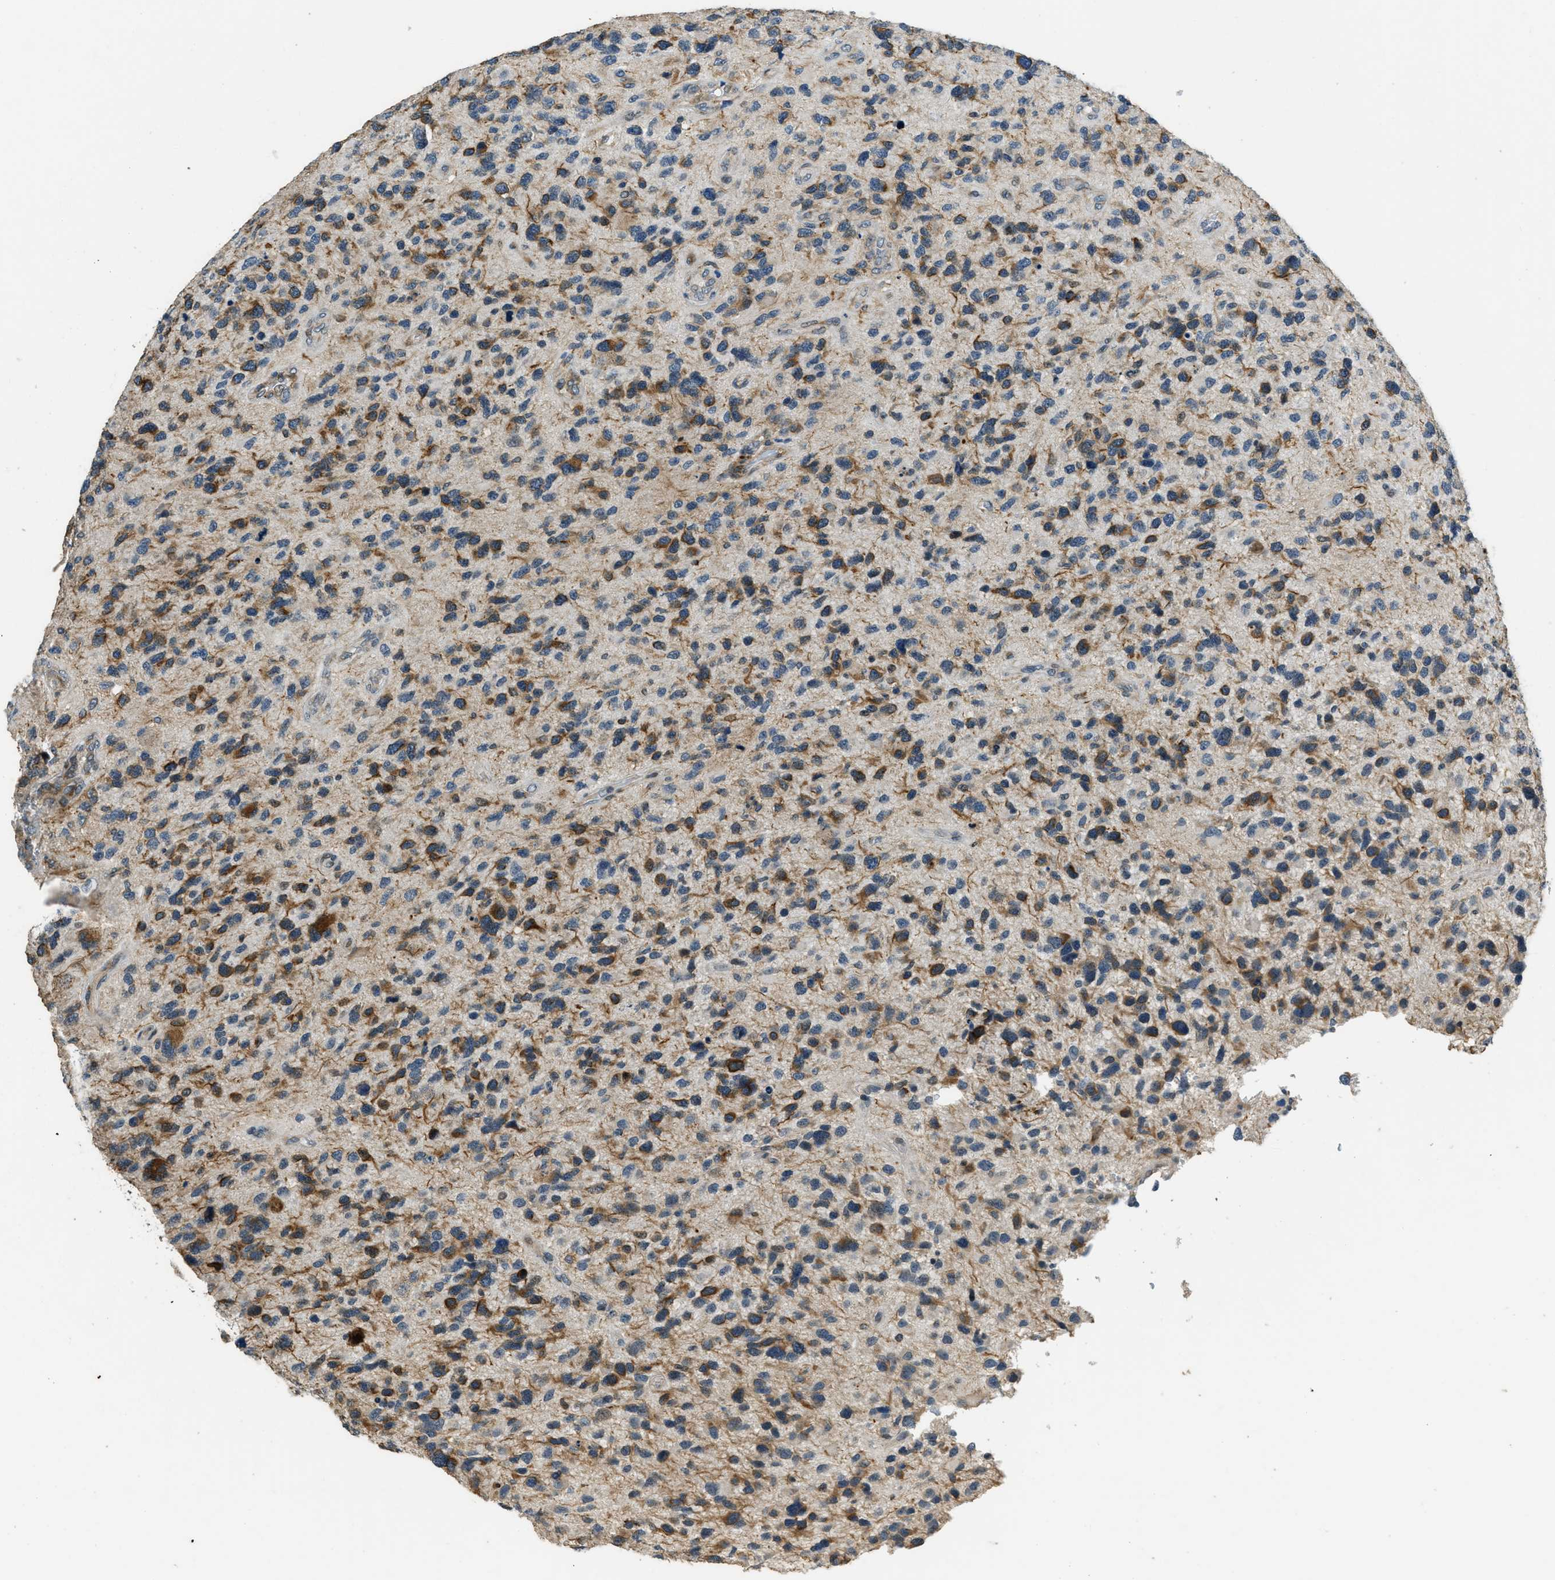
{"staining": {"intensity": "moderate", "quantity": "25%-75%", "location": "cytoplasmic/membranous"}, "tissue": "glioma", "cell_type": "Tumor cells", "image_type": "cancer", "snomed": [{"axis": "morphology", "description": "Glioma, malignant, High grade"}, {"axis": "topography", "description": "Brain"}], "caption": "Brown immunohistochemical staining in human malignant high-grade glioma shows moderate cytoplasmic/membranous staining in about 25%-75% of tumor cells.", "gene": "HERC2", "patient": {"sex": "female", "age": 58}}